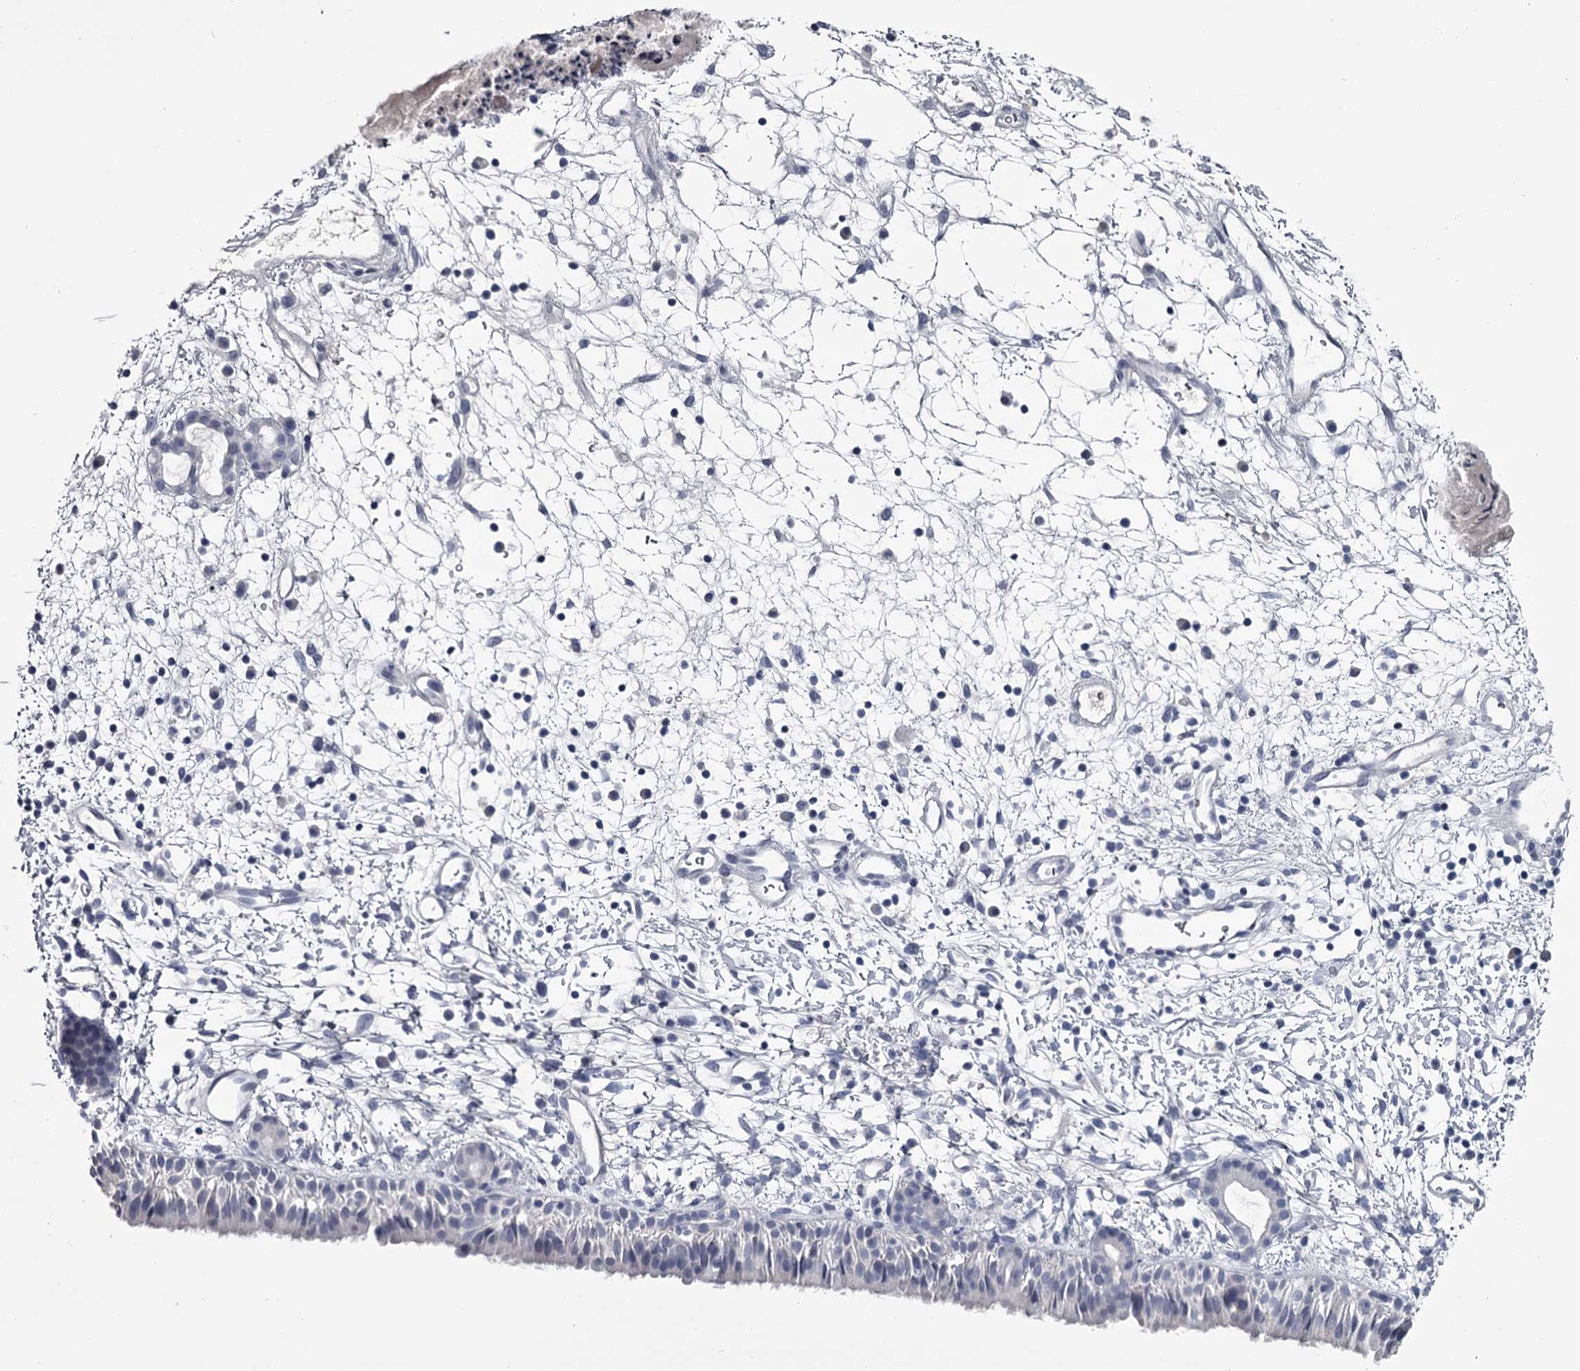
{"staining": {"intensity": "negative", "quantity": "none", "location": "none"}, "tissue": "nasopharynx", "cell_type": "Respiratory epithelial cells", "image_type": "normal", "snomed": [{"axis": "morphology", "description": "Normal tissue, NOS"}, {"axis": "topography", "description": "Nasopharynx"}], "caption": "This is an immunohistochemistry photomicrograph of benign human nasopharynx. There is no expression in respiratory epithelial cells.", "gene": "DAO", "patient": {"sex": "male", "age": 22}}